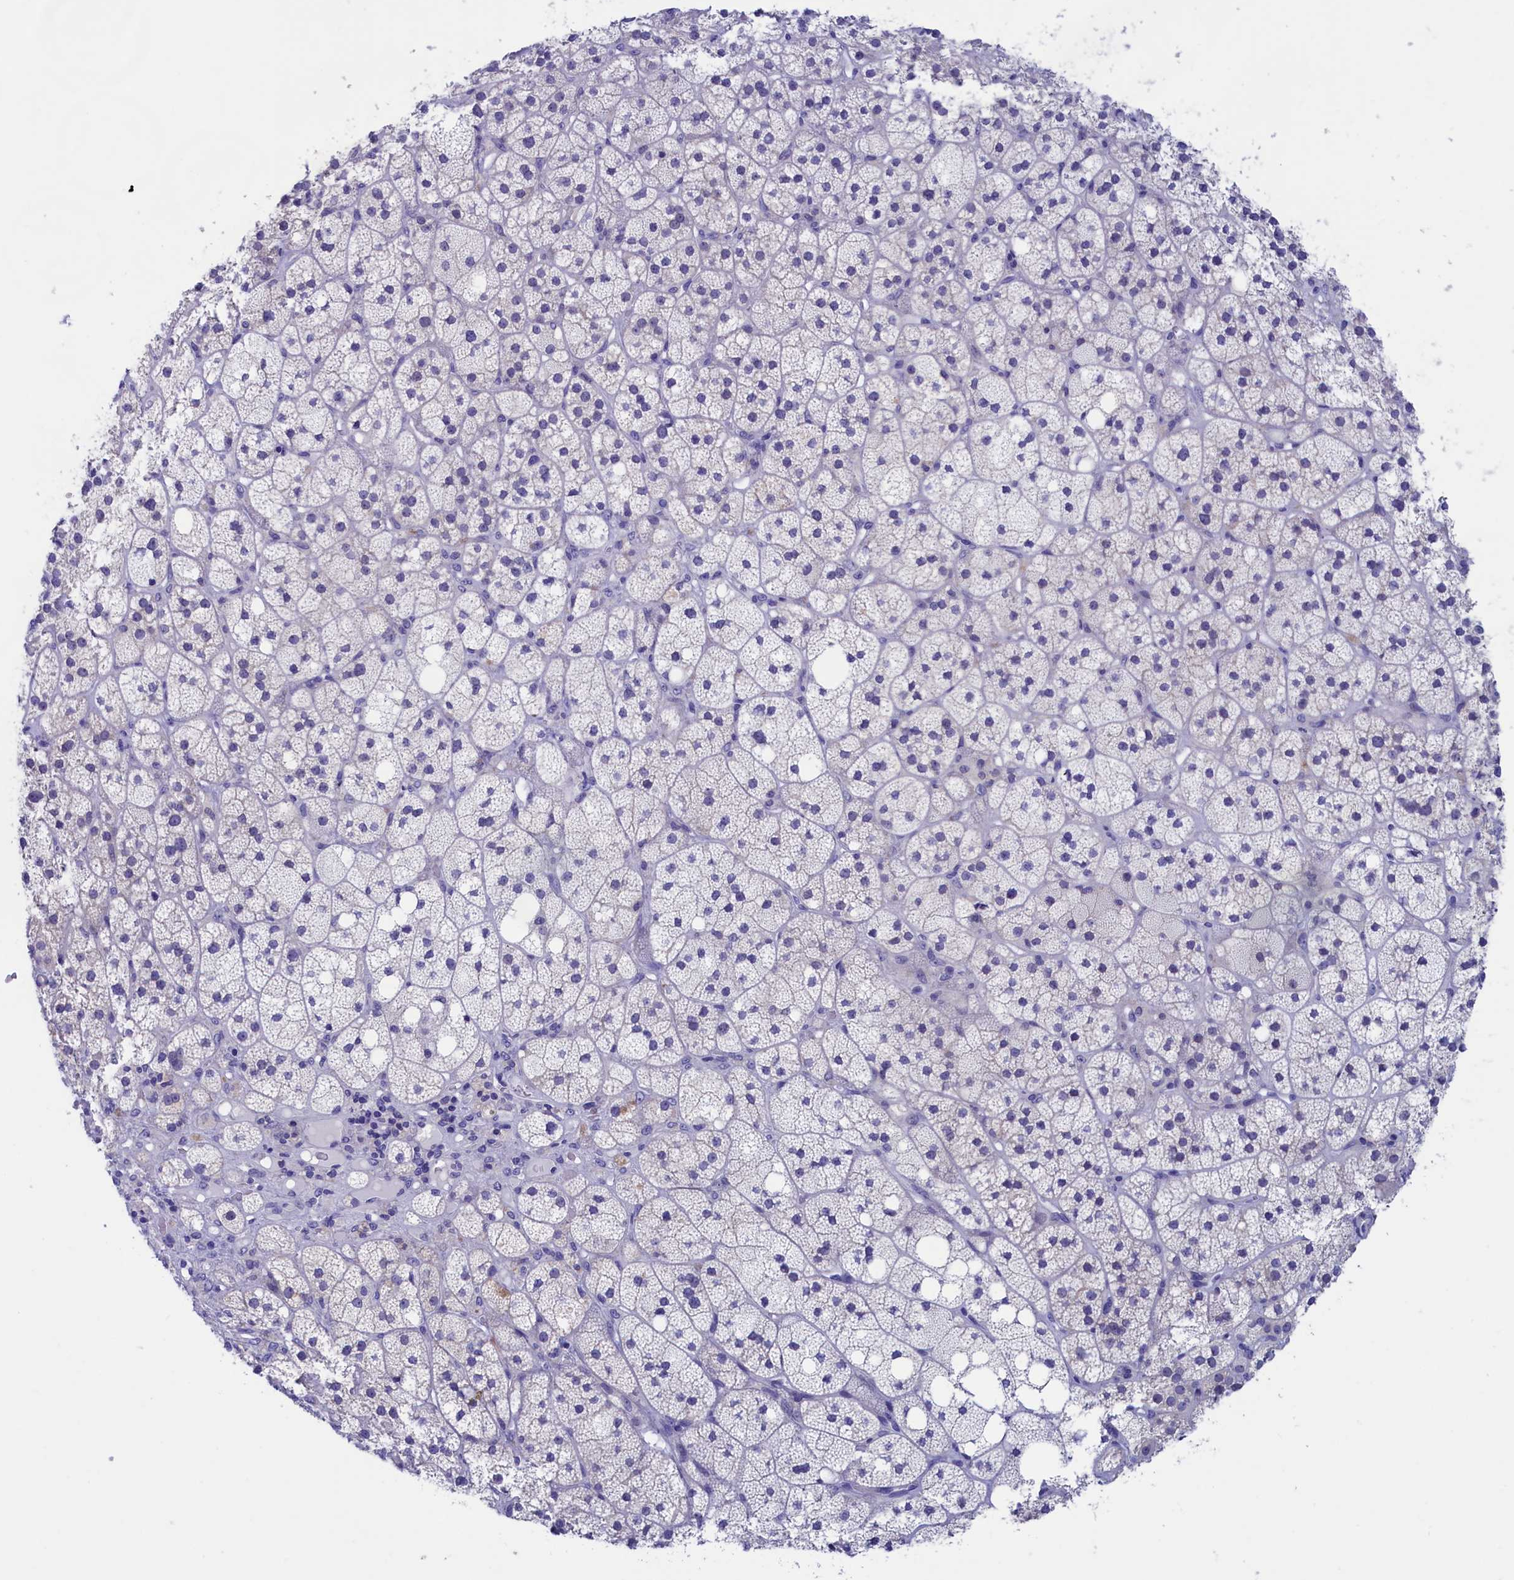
{"staining": {"intensity": "negative", "quantity": "none", "location": "none"}, "tissue": "adrenal gland", "cell_type": "Glandular cells", "image_type": "normal", "snomed": [{"axis": "morphology", "description": "Normal tissue, NOS"}, {"axis": "topography", "description": "Adrenal gland"}], "caption": "Immunohistochemistry (IHC) image of unremarkable human adrenal gland stained for a protein (brown), which shows no staining in glandular cells.", "gene": "VPS35L", "patient": {"sex": "male", "age": 61}}